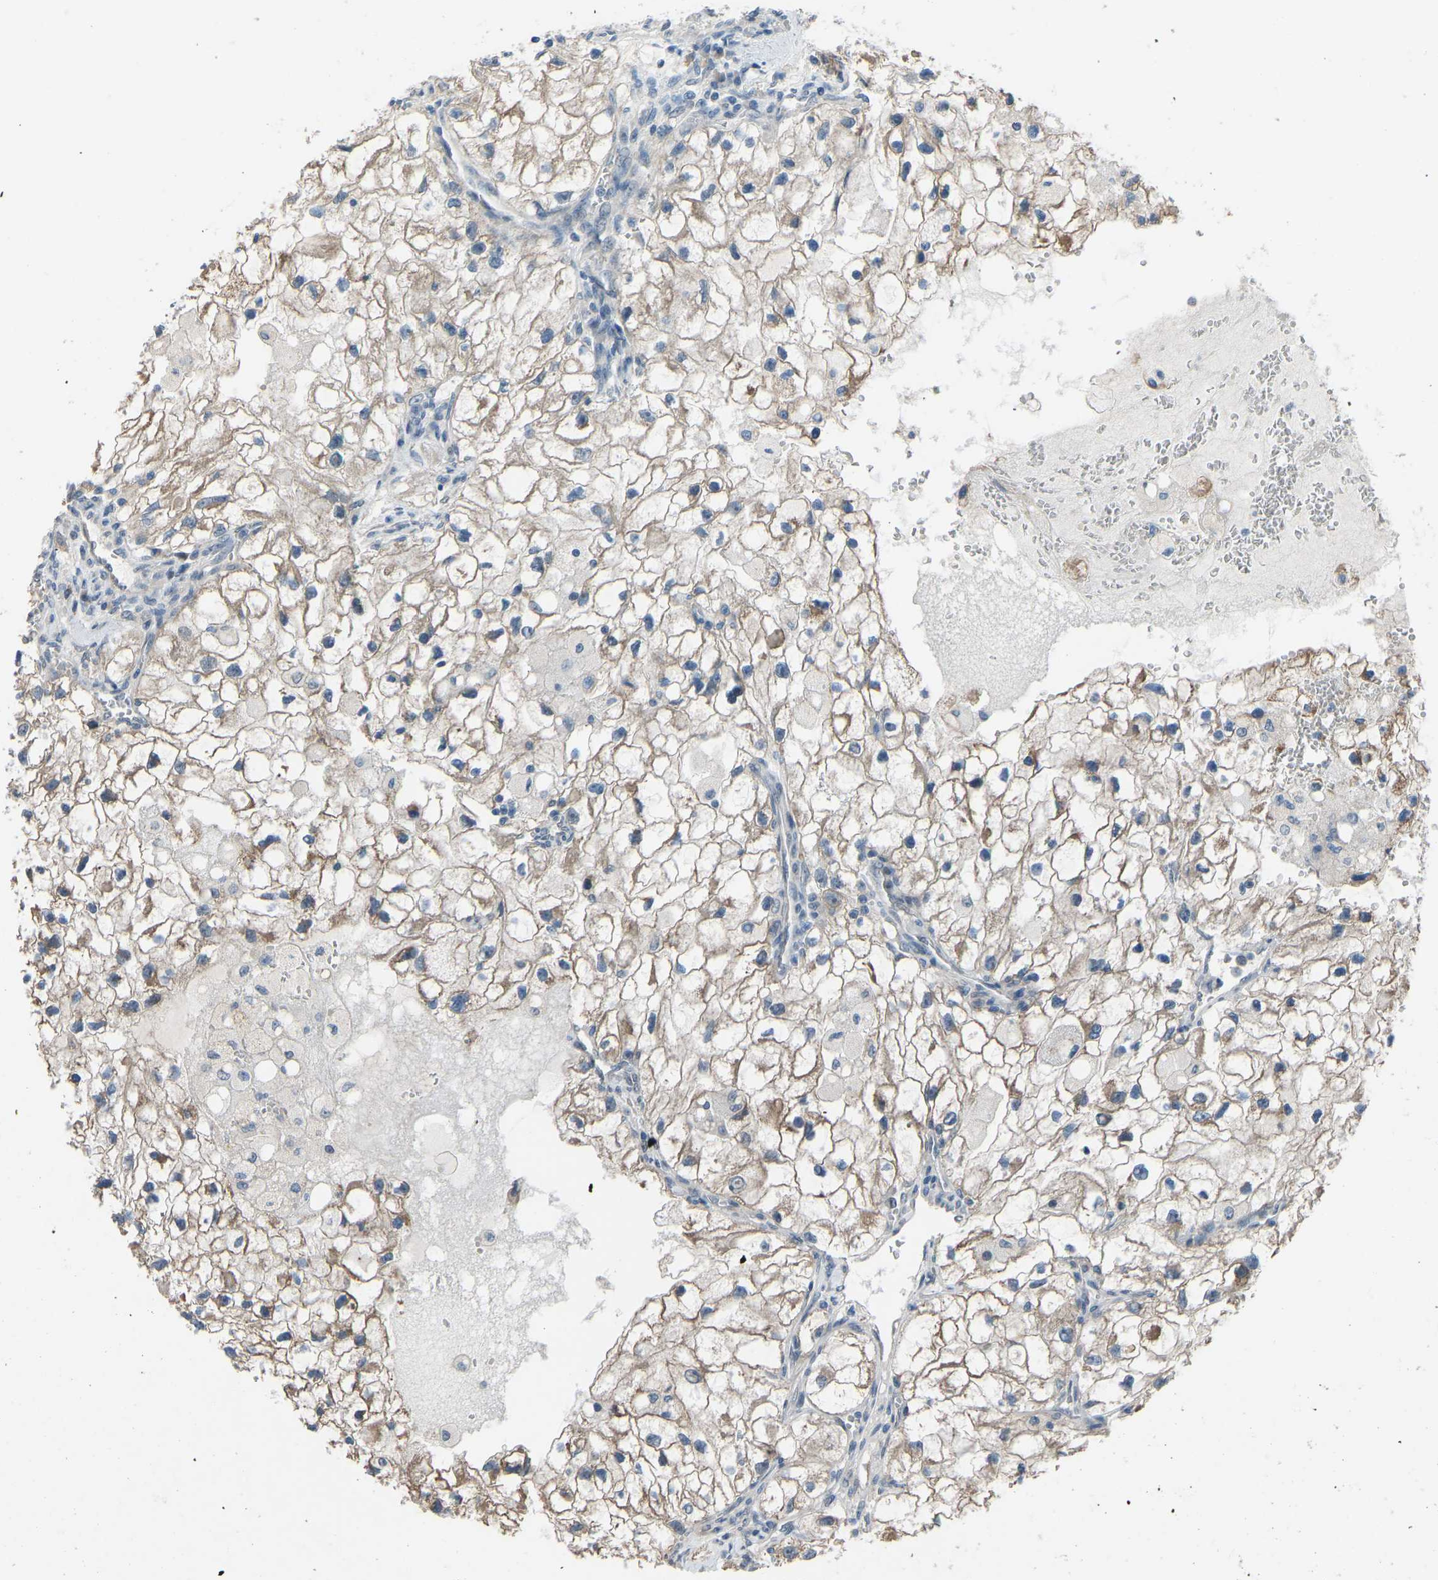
{"staining": {"intensity": "moderate", "quantity": ">75%", "location": "cytoplasmic/membranous"}, "tissue": "renal cancer", "cell_type": "Tumor cells", "image_type": "cancer", "snomed": [{"axis": "morphology", "description": "Adenocarcinoma, NOS"}, {"axis": "topography", "description": "Kidney"}], "caption": "Renal adenocarcinoma stained with DAB immunohistochemistry reveals medium levels of moderate cytoplasmic/membranous expression in about >75% of tumor cells.", "gene": "CDK2AP1", "patient": {"sex": "female", "age": 70}}